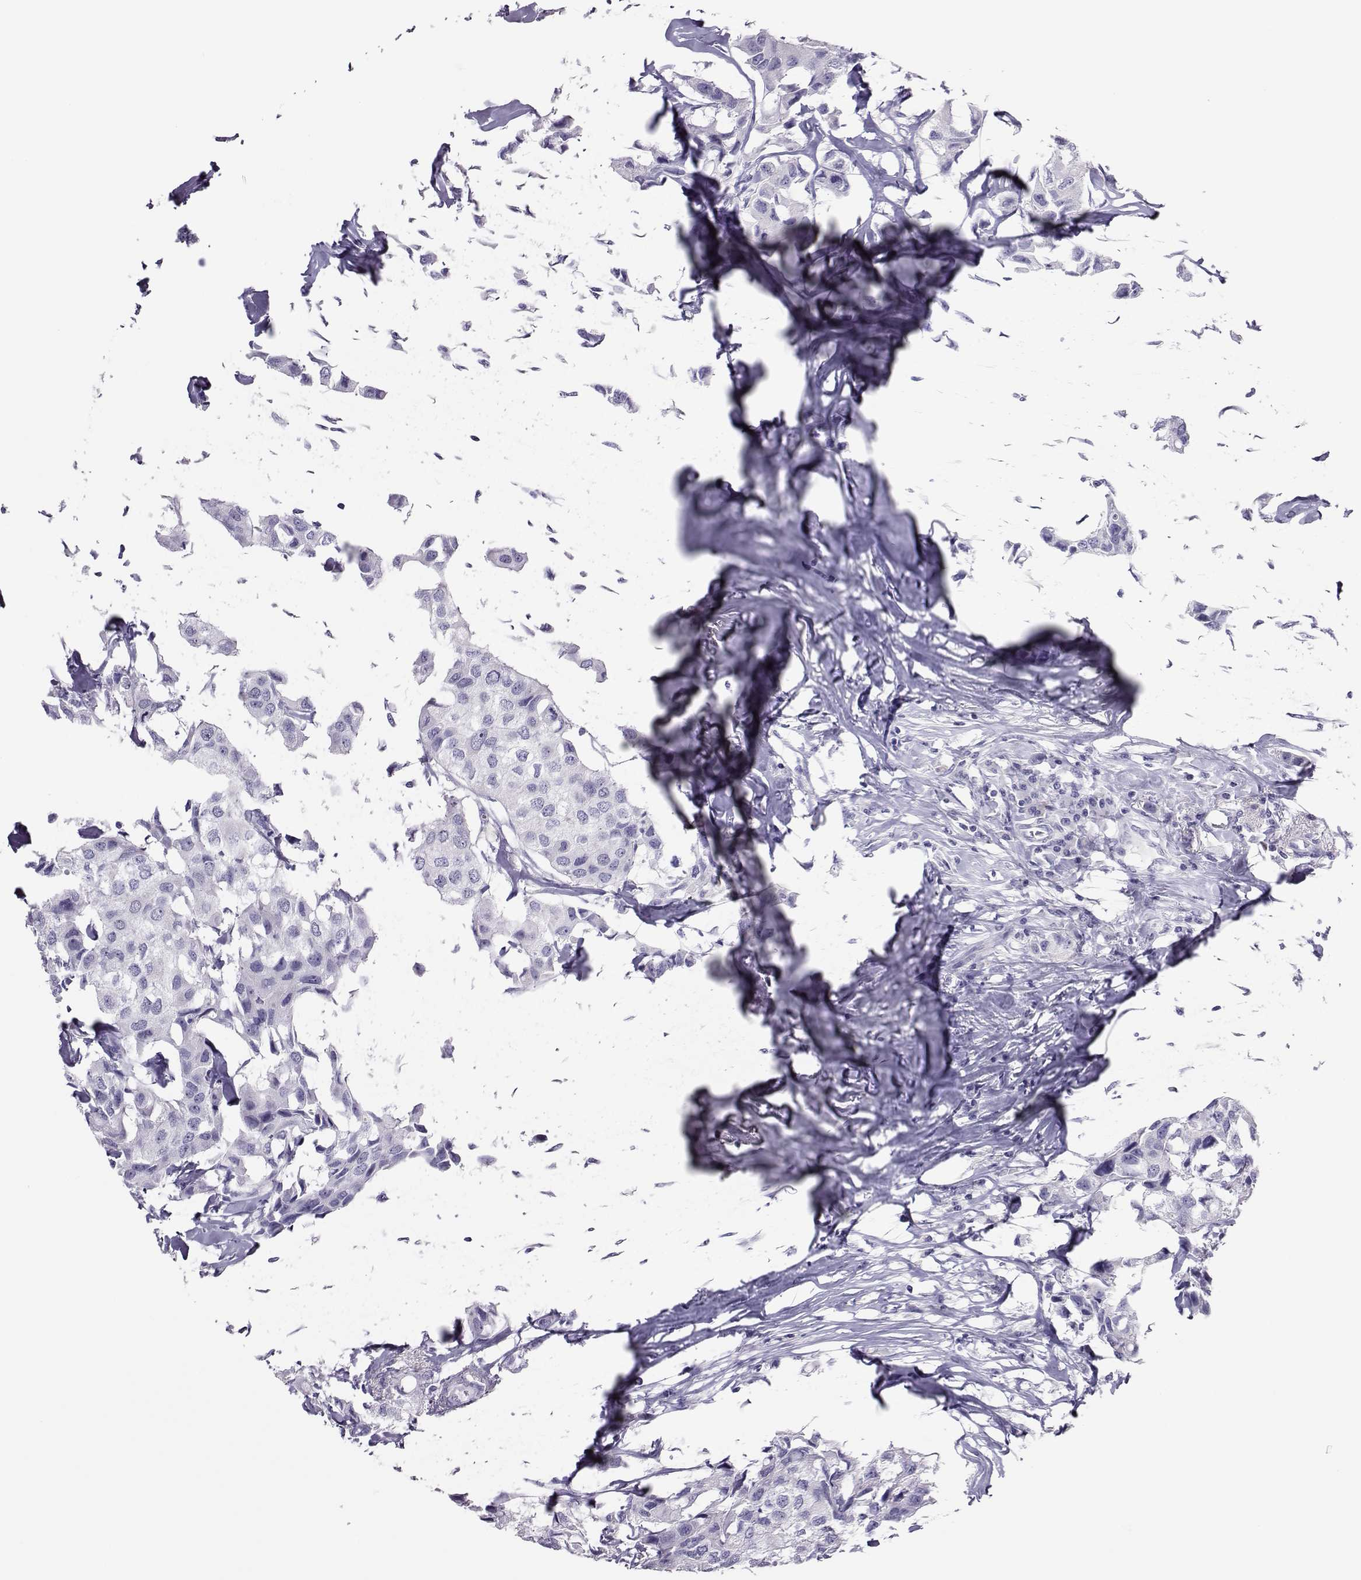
{"staining": {"intensity": "negative", "quantity": "none", "location": "none"}, "tissue": "breast cancer", "cell_type": "Tumor cells", "image_type": "cancer", "snomed": [{"axis": "morphology", "description": "Duct carcinoma"}, {"axis": "topography", "description": "Breast"}], "caption": "IHC micrograph of human breast intraductal carcinoma stained for a protein (brown), which displays no expression in tumor cells.", "gene": "TRPM7", "patient": {"sex": "female", "age": 80}}